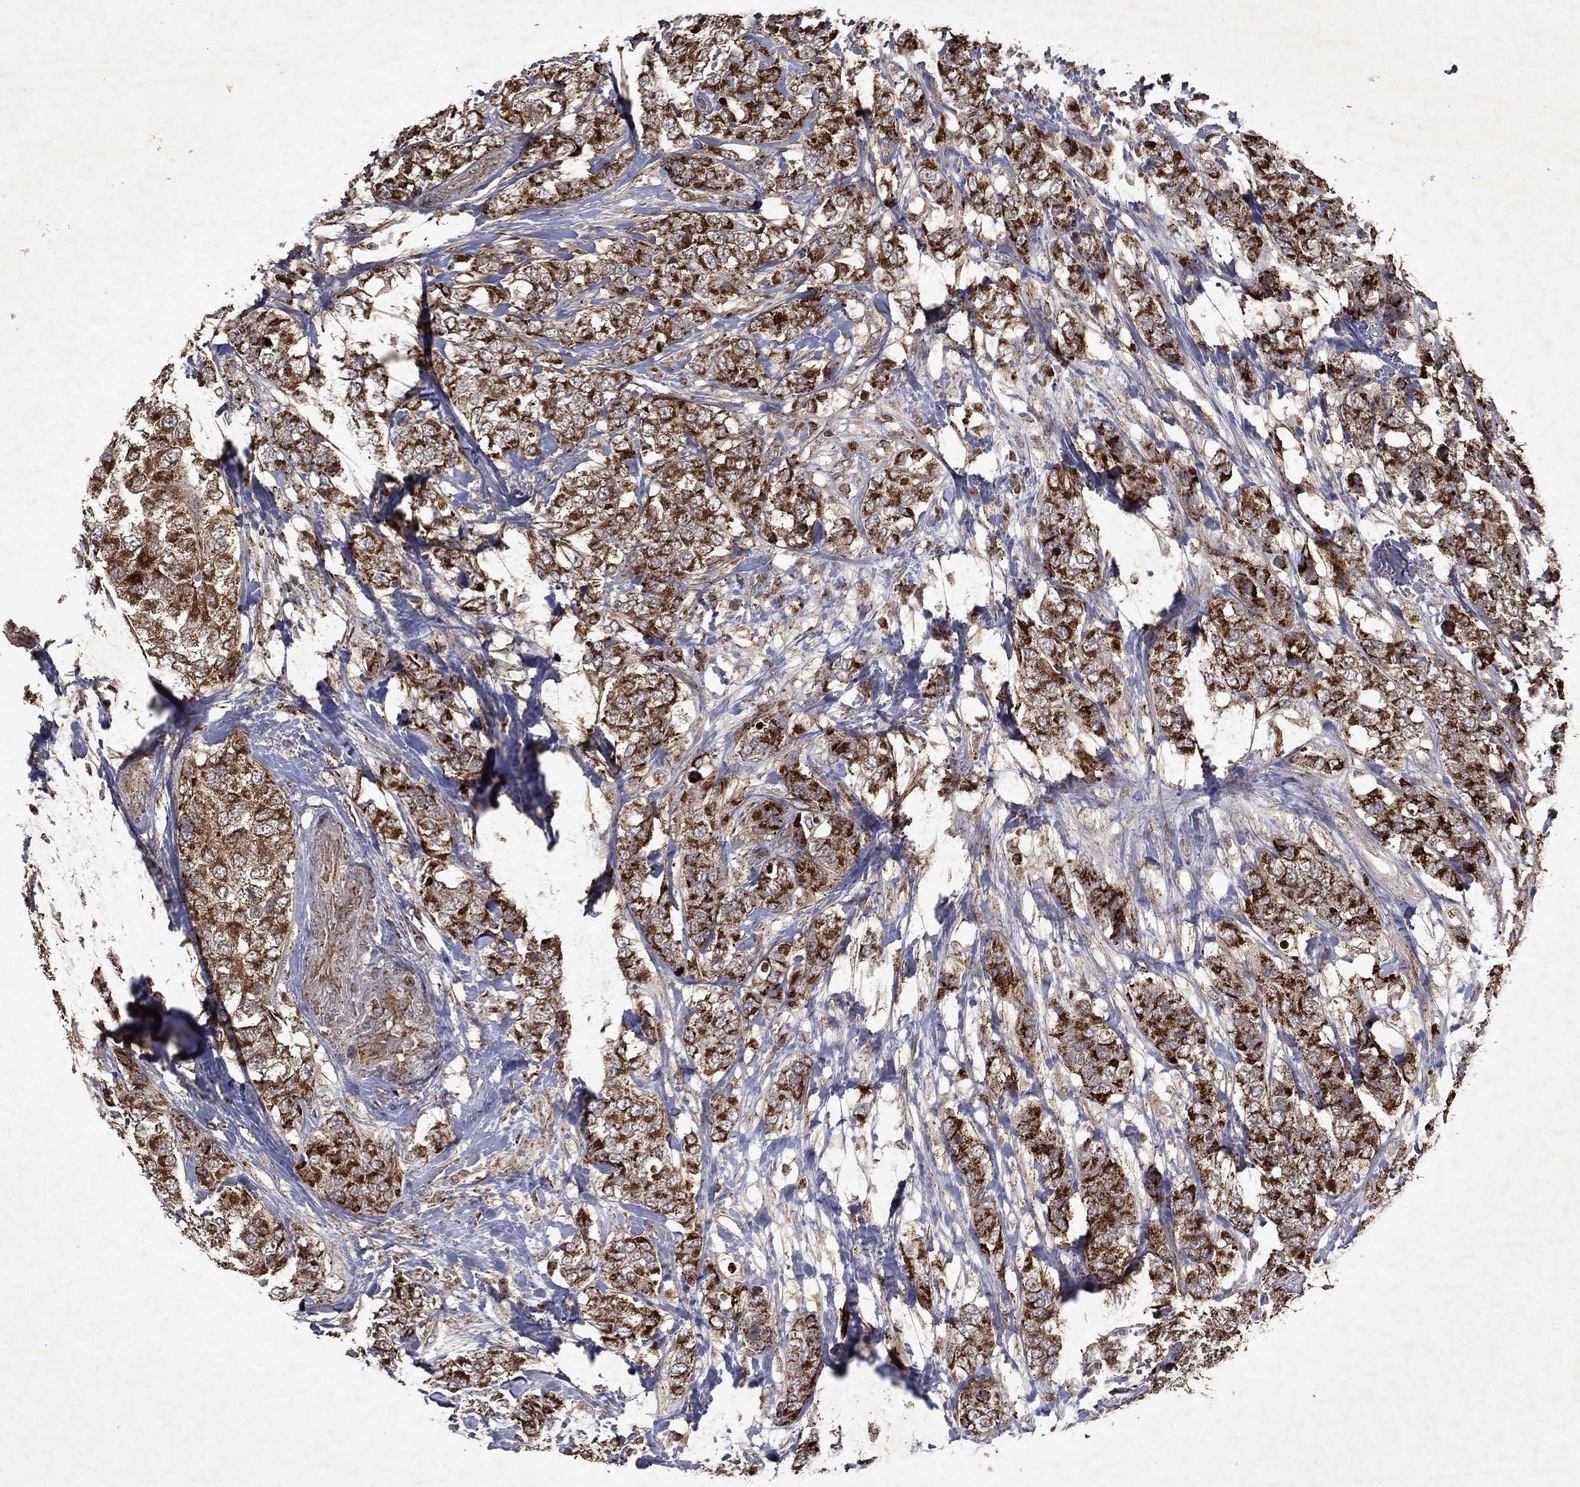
{"staining": {"intensity": "strong", "quantity": ">75%", "location": "cytoplasmic/membranous"}, "tissue": "breast cancer", "cell_type": "Tumor cells", "image_type": "cancer", "snomed": [{"axis": "morphology", "description": "Lobular carcinoma"}, {"axis": "topography", "description": "Breast"}], "caption": "Breast cancer tissue demonstrates strong cytoplasmic/membranous positivity in about >75% of tumor cells, visualized by immunohistochemistry.", "gene": "PYROXD2", "patient": {"sex": "female", "age": 59}}